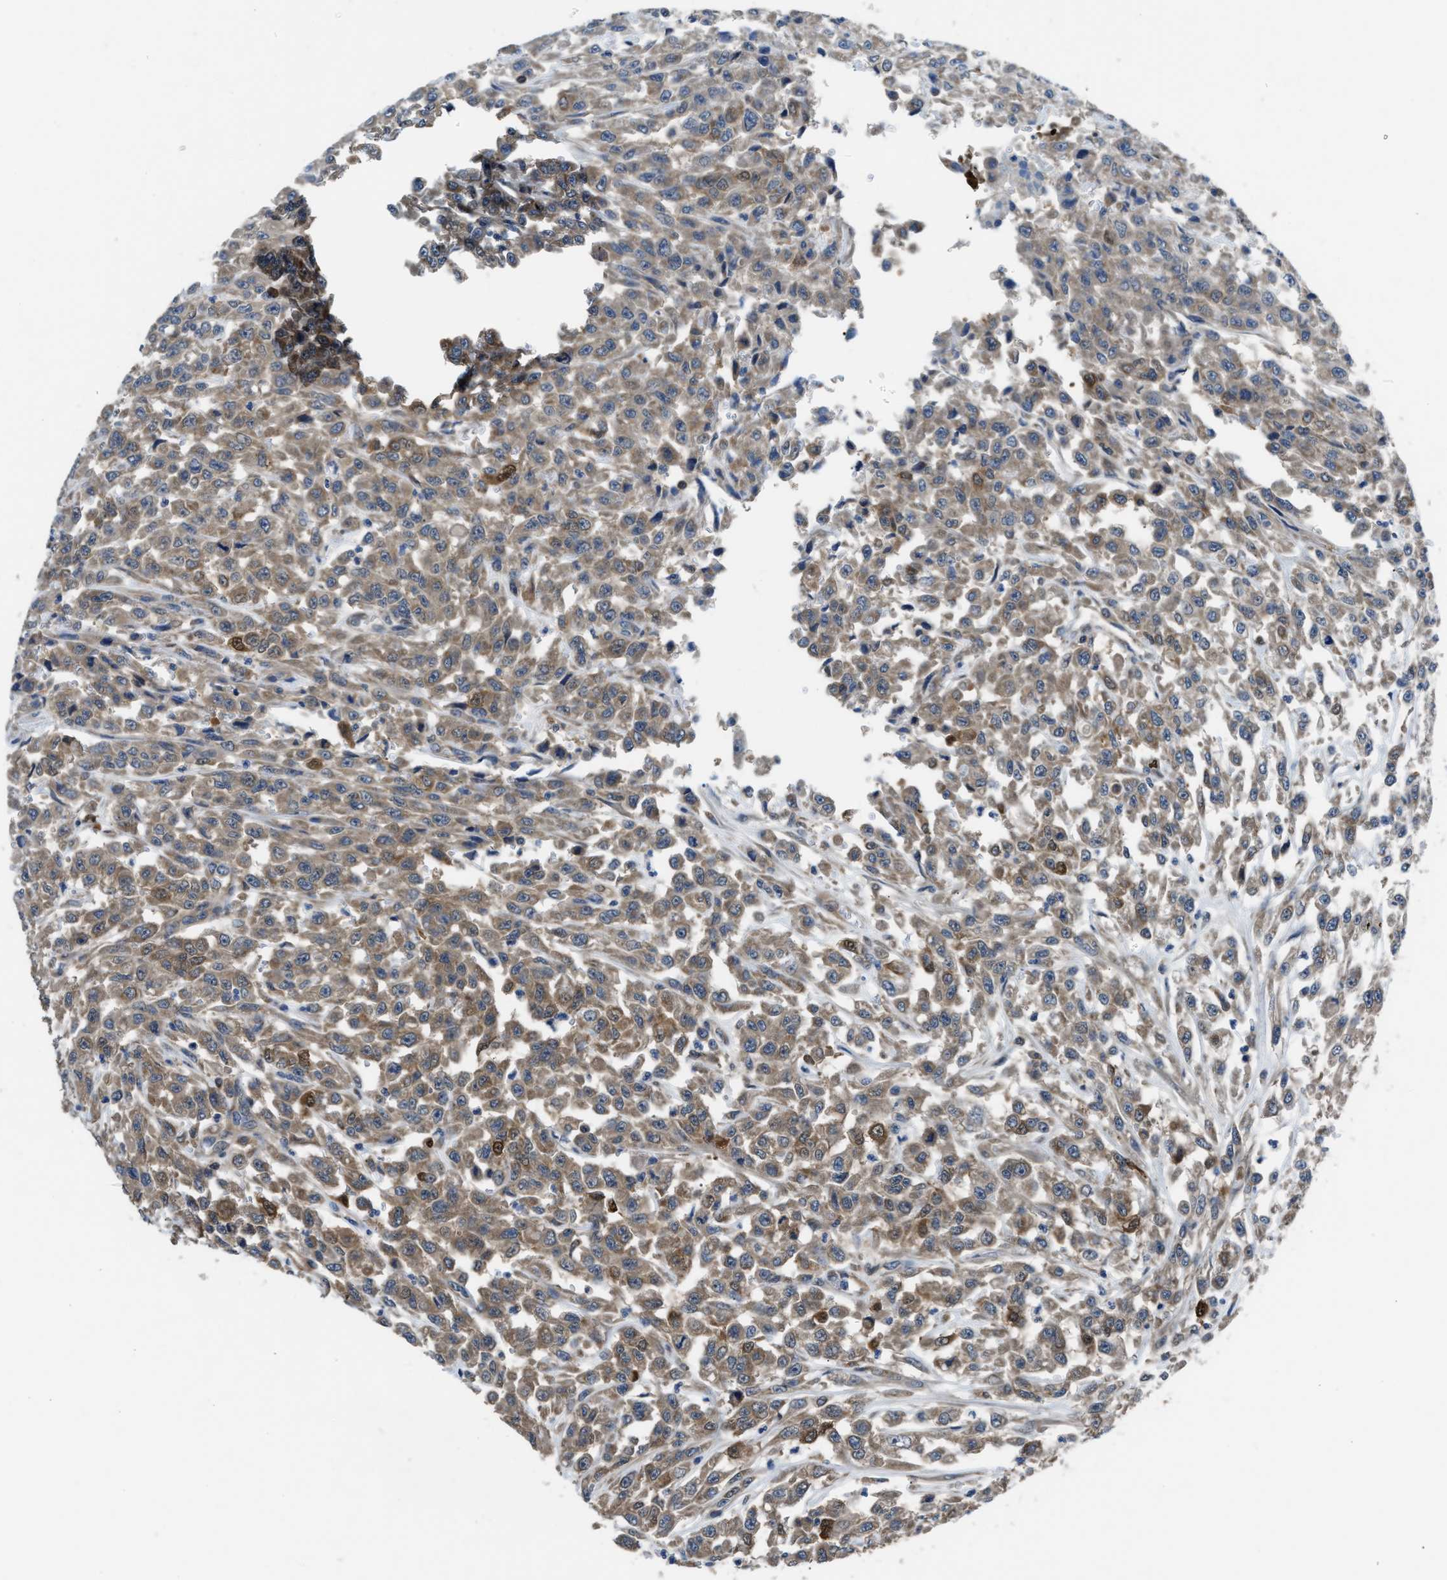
{"staining": {"intensity": "moderate", "quantity": ">75%", "location": "cytoplasmic/membranous"}, "tissue": "urothelial cancer", "cell_type": "Tumor cells", "image_type": "cancer", "snomed": [{"axis": "morphology", "description": "Urothelial carcinoma, High grade"}, {"axis": "topography", "description": "Urinary bladder"}], "caption": "Urothelial cancer tissue exhibits moderate cytoplasmic/membranous expression in about >75% of tumor cells", "gene": "PPA1", "patient": {"sex": "male", "age": 46}}